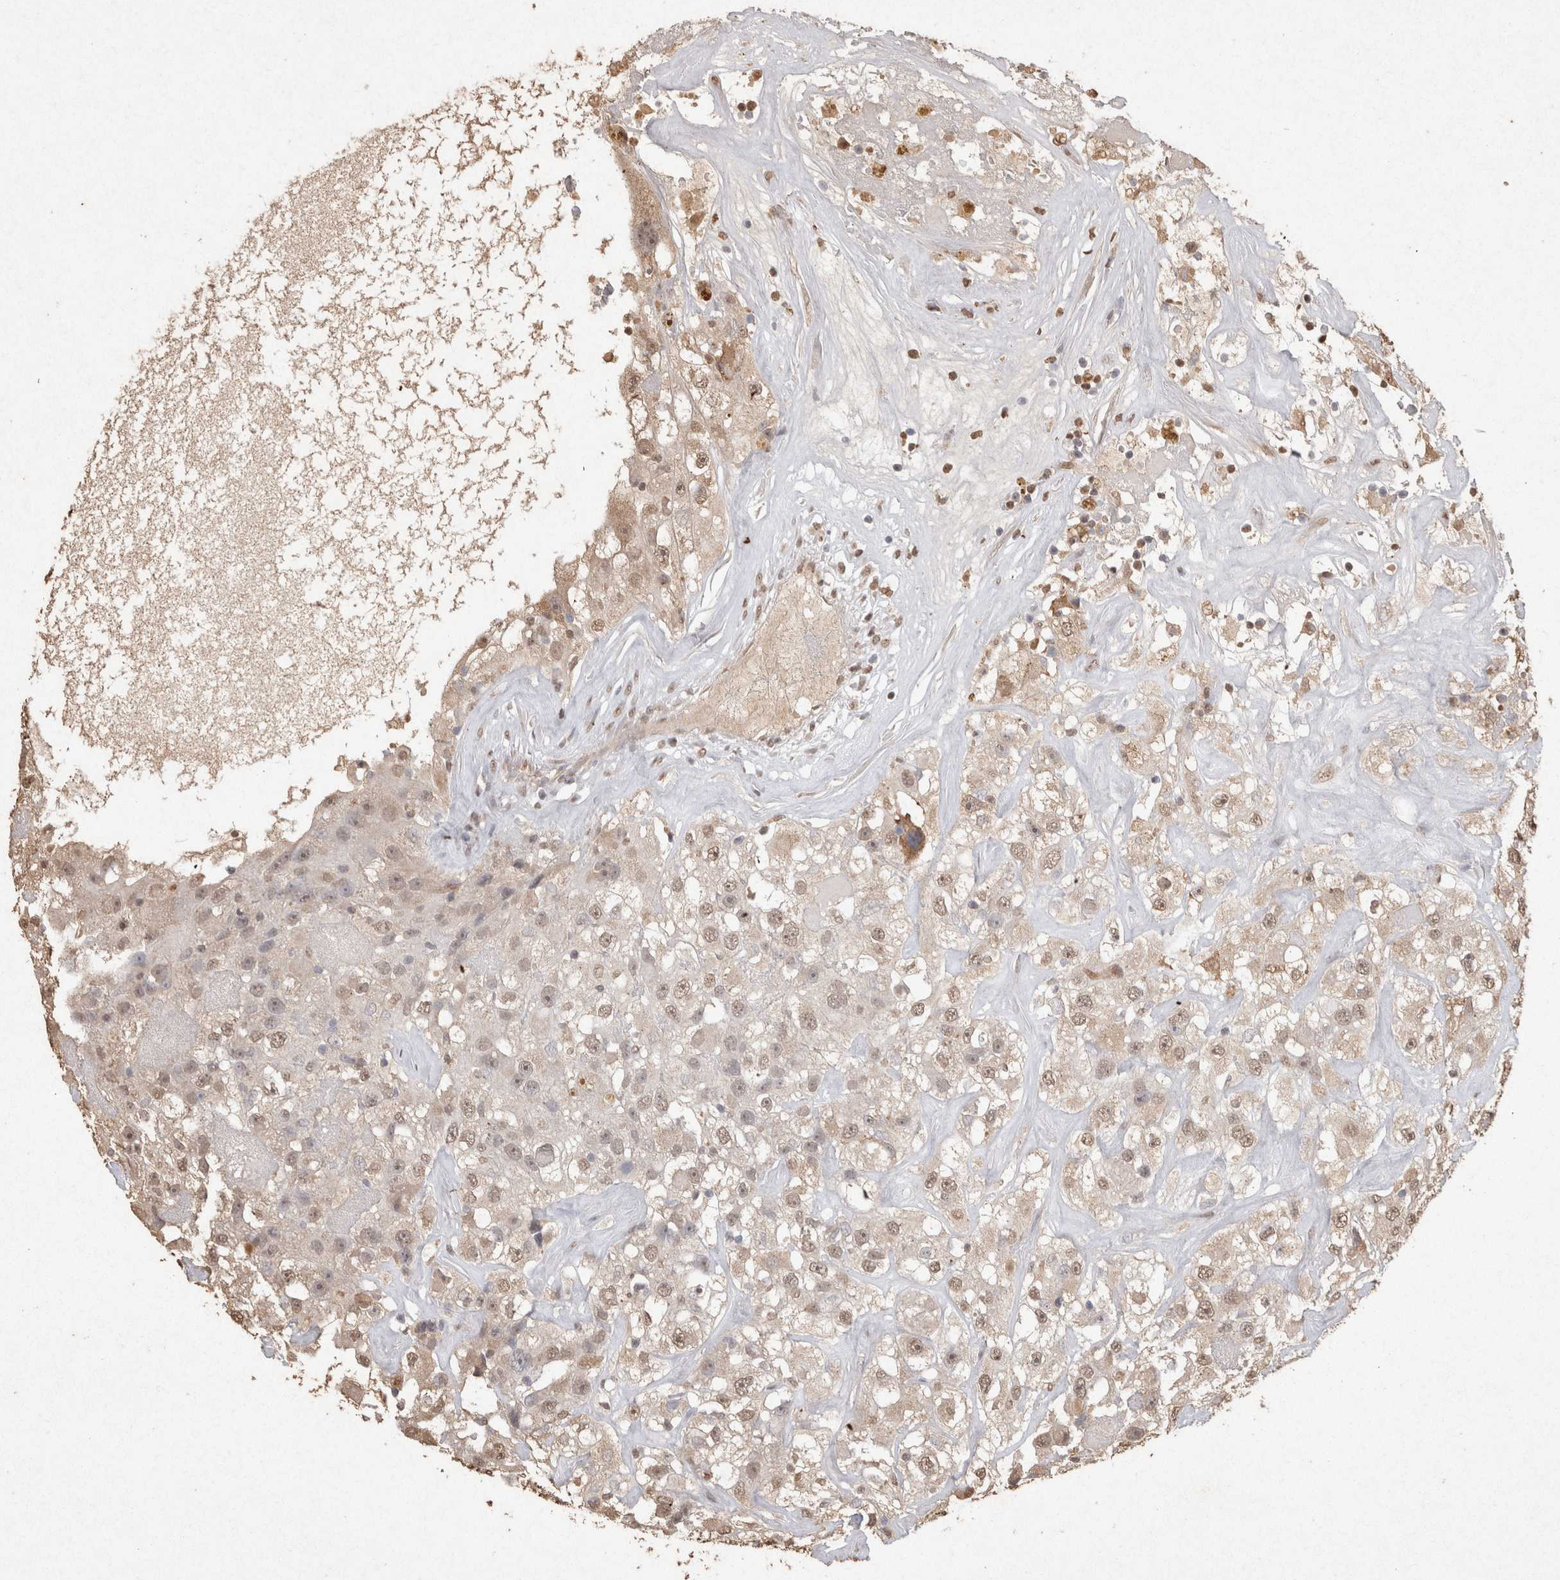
{"staining": {"intensity": "weak", "quantity": "25%-75%", "location": "nuclear"}, "tissue": "renal cancer", "cell_type": "Tumor cells", "image_type": "cancer", "snomed": [{"axis": "morphology", "description": "Adenocarcinoma, NOS"}, {"axis": "topography", "description": "Kidney"}], "caption": "Tumor cells exhibit low levels of weak nuclear positivity in approximately 25%-75% of cells in human renal adenocarcinoma.", "gene": "MLX", "patient": {"sex": "female", "age": 52}}